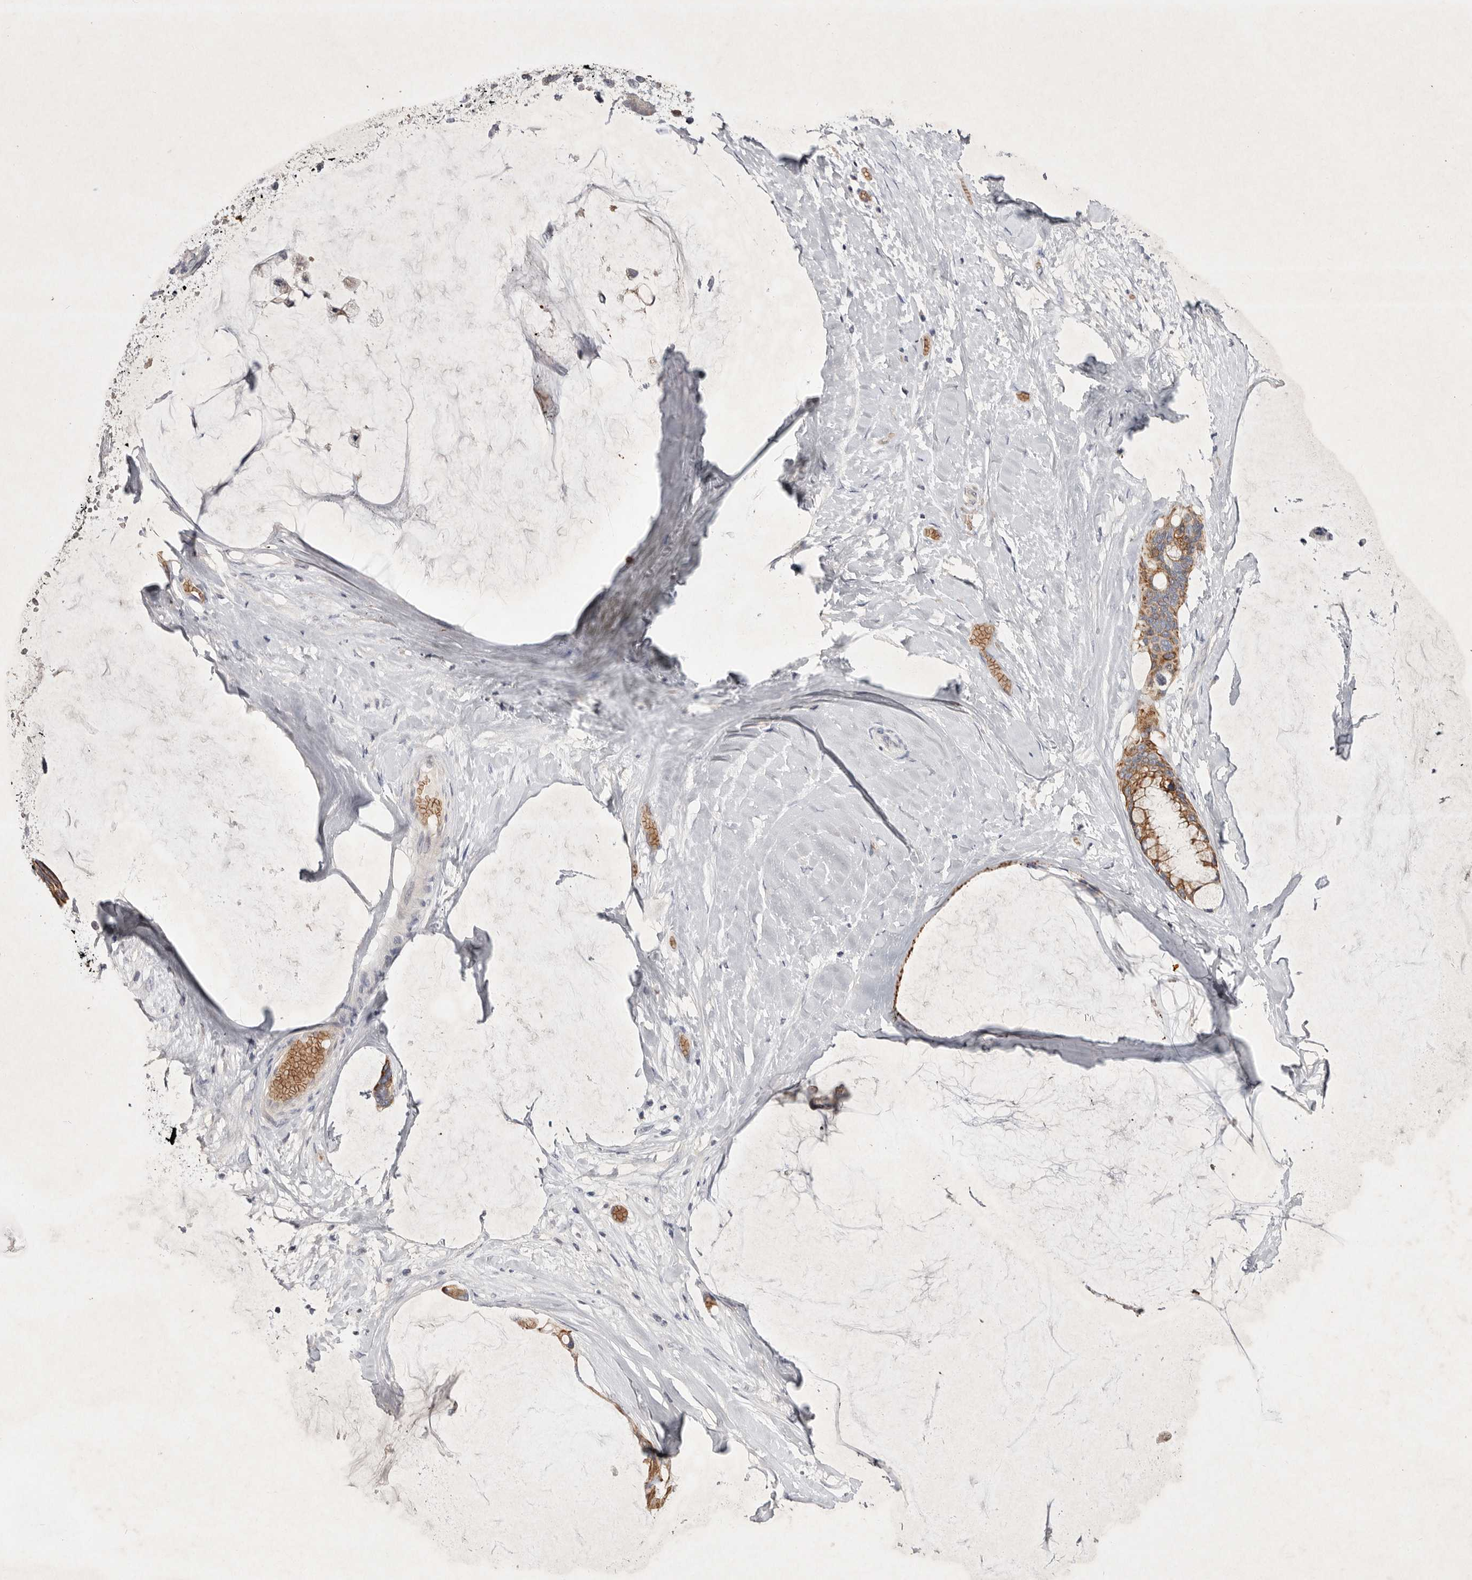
{"staining": {"intensity": "moderate", "quantity": ">75%", "location": "cytoplasmic/membranous"}, "tissue": "ovarian cancer", "cell_type": "Tumor cells", "image_type": "cancer", "snomed": [{"axis": "morphology", "description": "Cystadenocarcinoma, mucinous, NOS"}, {"axis": "topography", "description": "Ovary"}], "caption": "Tumor cells demonstrate moderate cytoplasmic/membranous staining in about >75% of cells in ovarian cancer. (DAB = brown stain, brightfield microscopy at high magnification).", "gene": "TNFSF14", "patient": {"sex": "female", "age": 39}}